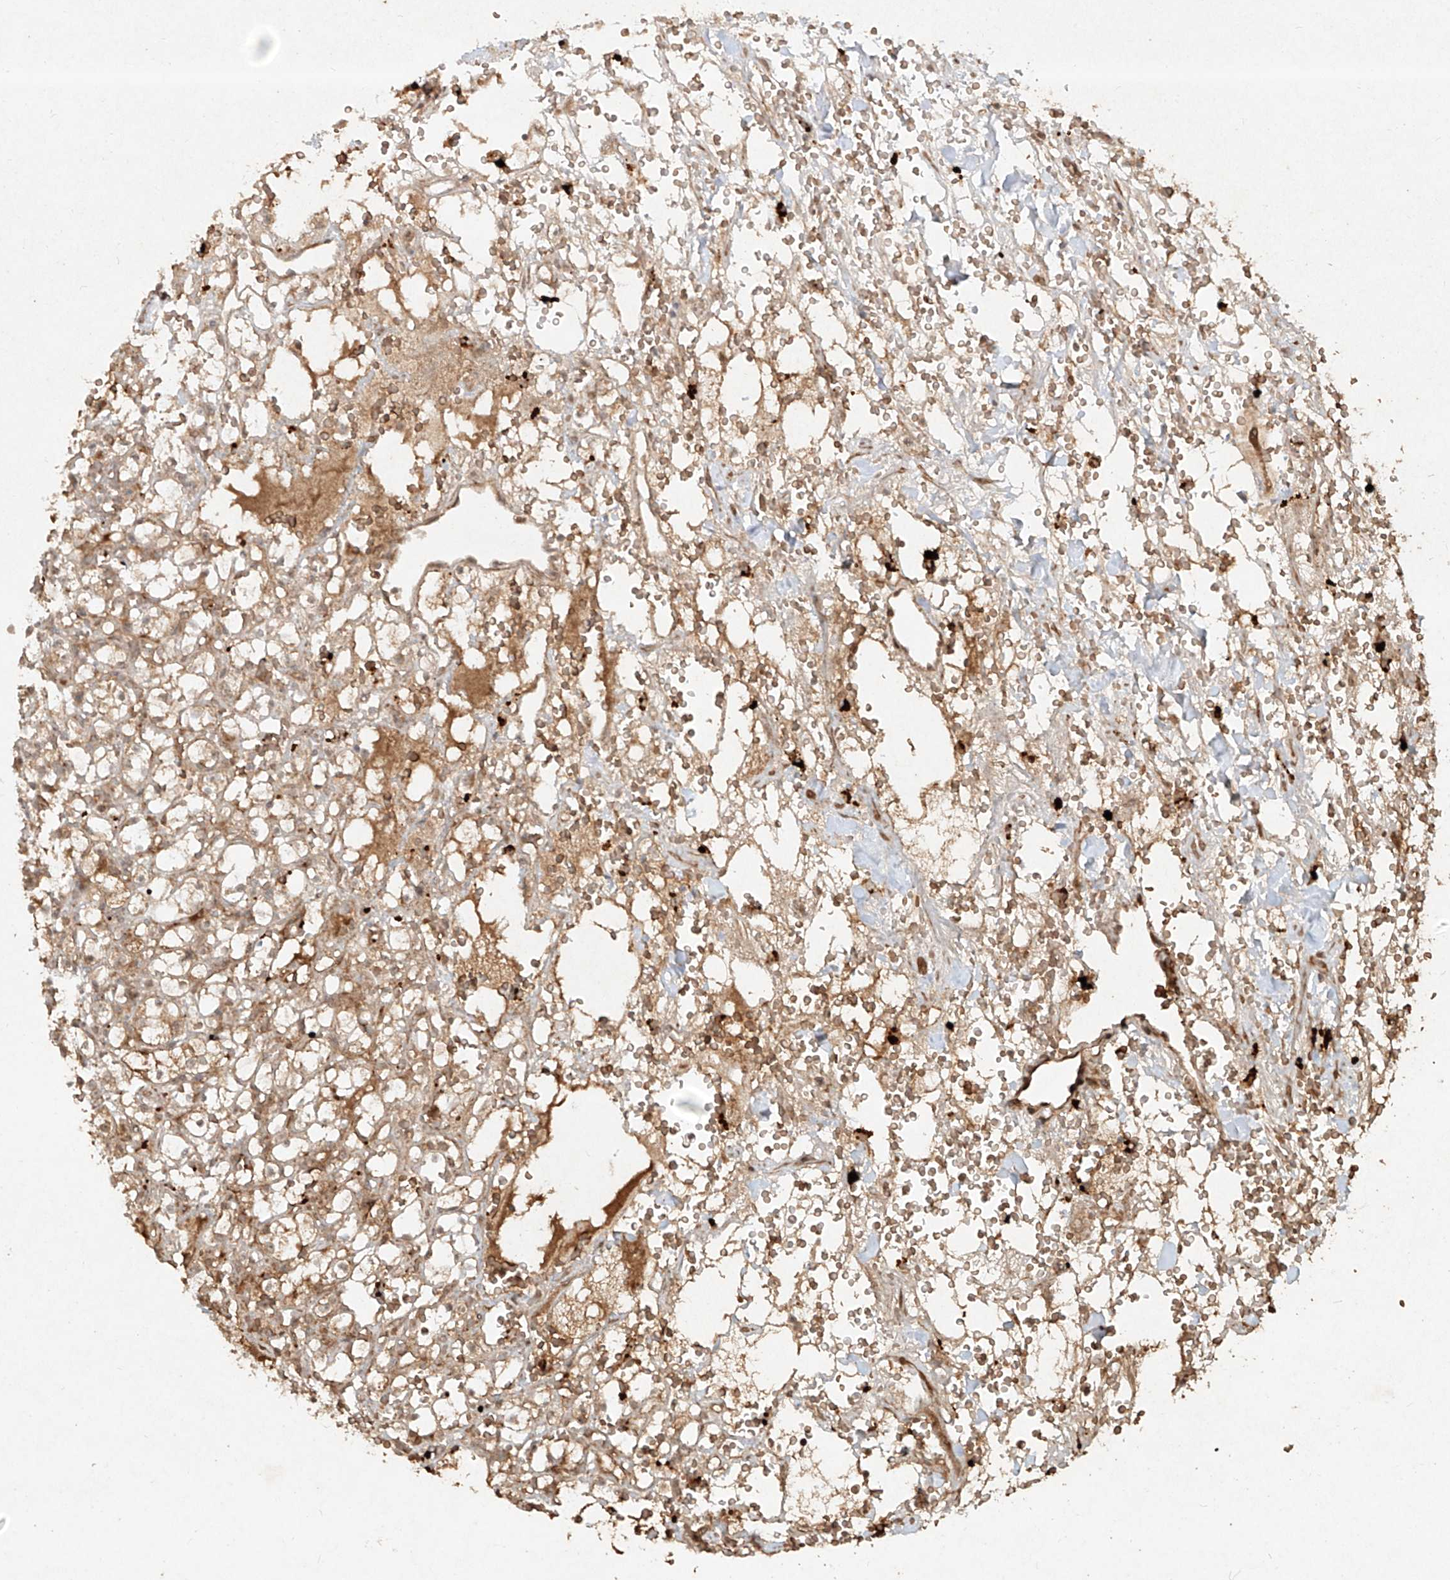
{"staining": {"intensity": "weak", "quantity": ">75%", "location": "cytoplasmic/membranous"}, "tissue": "renal cancer", "cell_type": "Tumor cells", "image_type": "cancer", "snomed": [{"axis": "morphology", "description": "Adenocarcinoma, NOS"}, {"axis": "topography", "description": "Kidney"}], "caption": "Immunohistochemical staining of renal adenocarcinoma reveals weak cytoplasmic/membranous protein positivity in about >75% of tumor cells.", "gene": "CYYR1", "patient": {"sex": "male", "age": 61}}